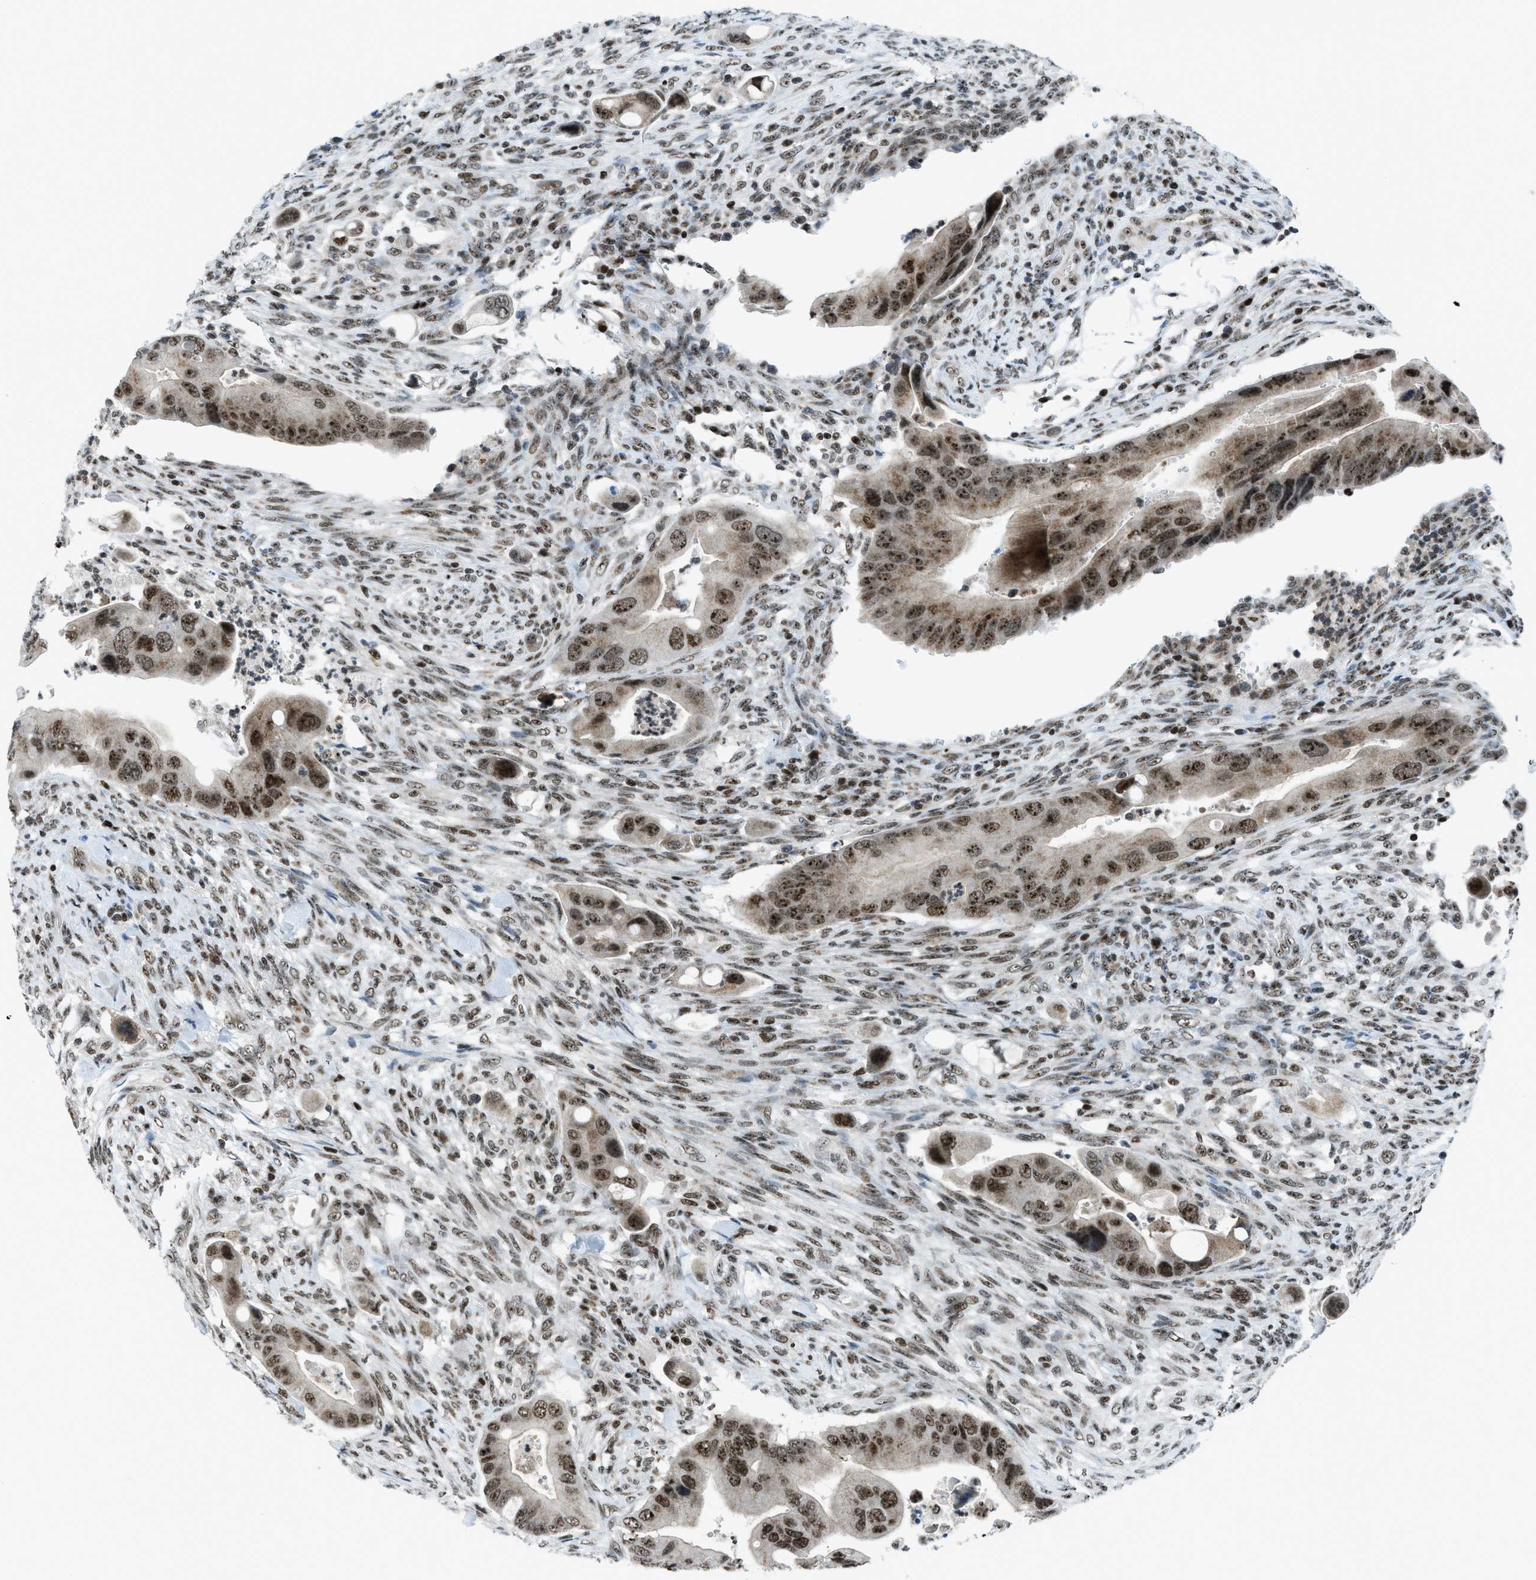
{"staining": {"intensity": "strong", "quantity": ">75%", "location": "nuclear"}, "tissue": "colorectal cancer", "cell_type": "Tumor cells", "image_type": "cancer", "snomed": [{"axis": "morphology", "description": "Adenocarcinoma, NOS"}, {"axis": "topography", "description": "Rectum"}], "caption": "Adenocarcinoma (colorectal) stained with a brown dye displays strong nuclear positive expression in about >75% of tumor cells.", "gene": "RAD51B", "patient": {"sex": "female", "age": 57}}